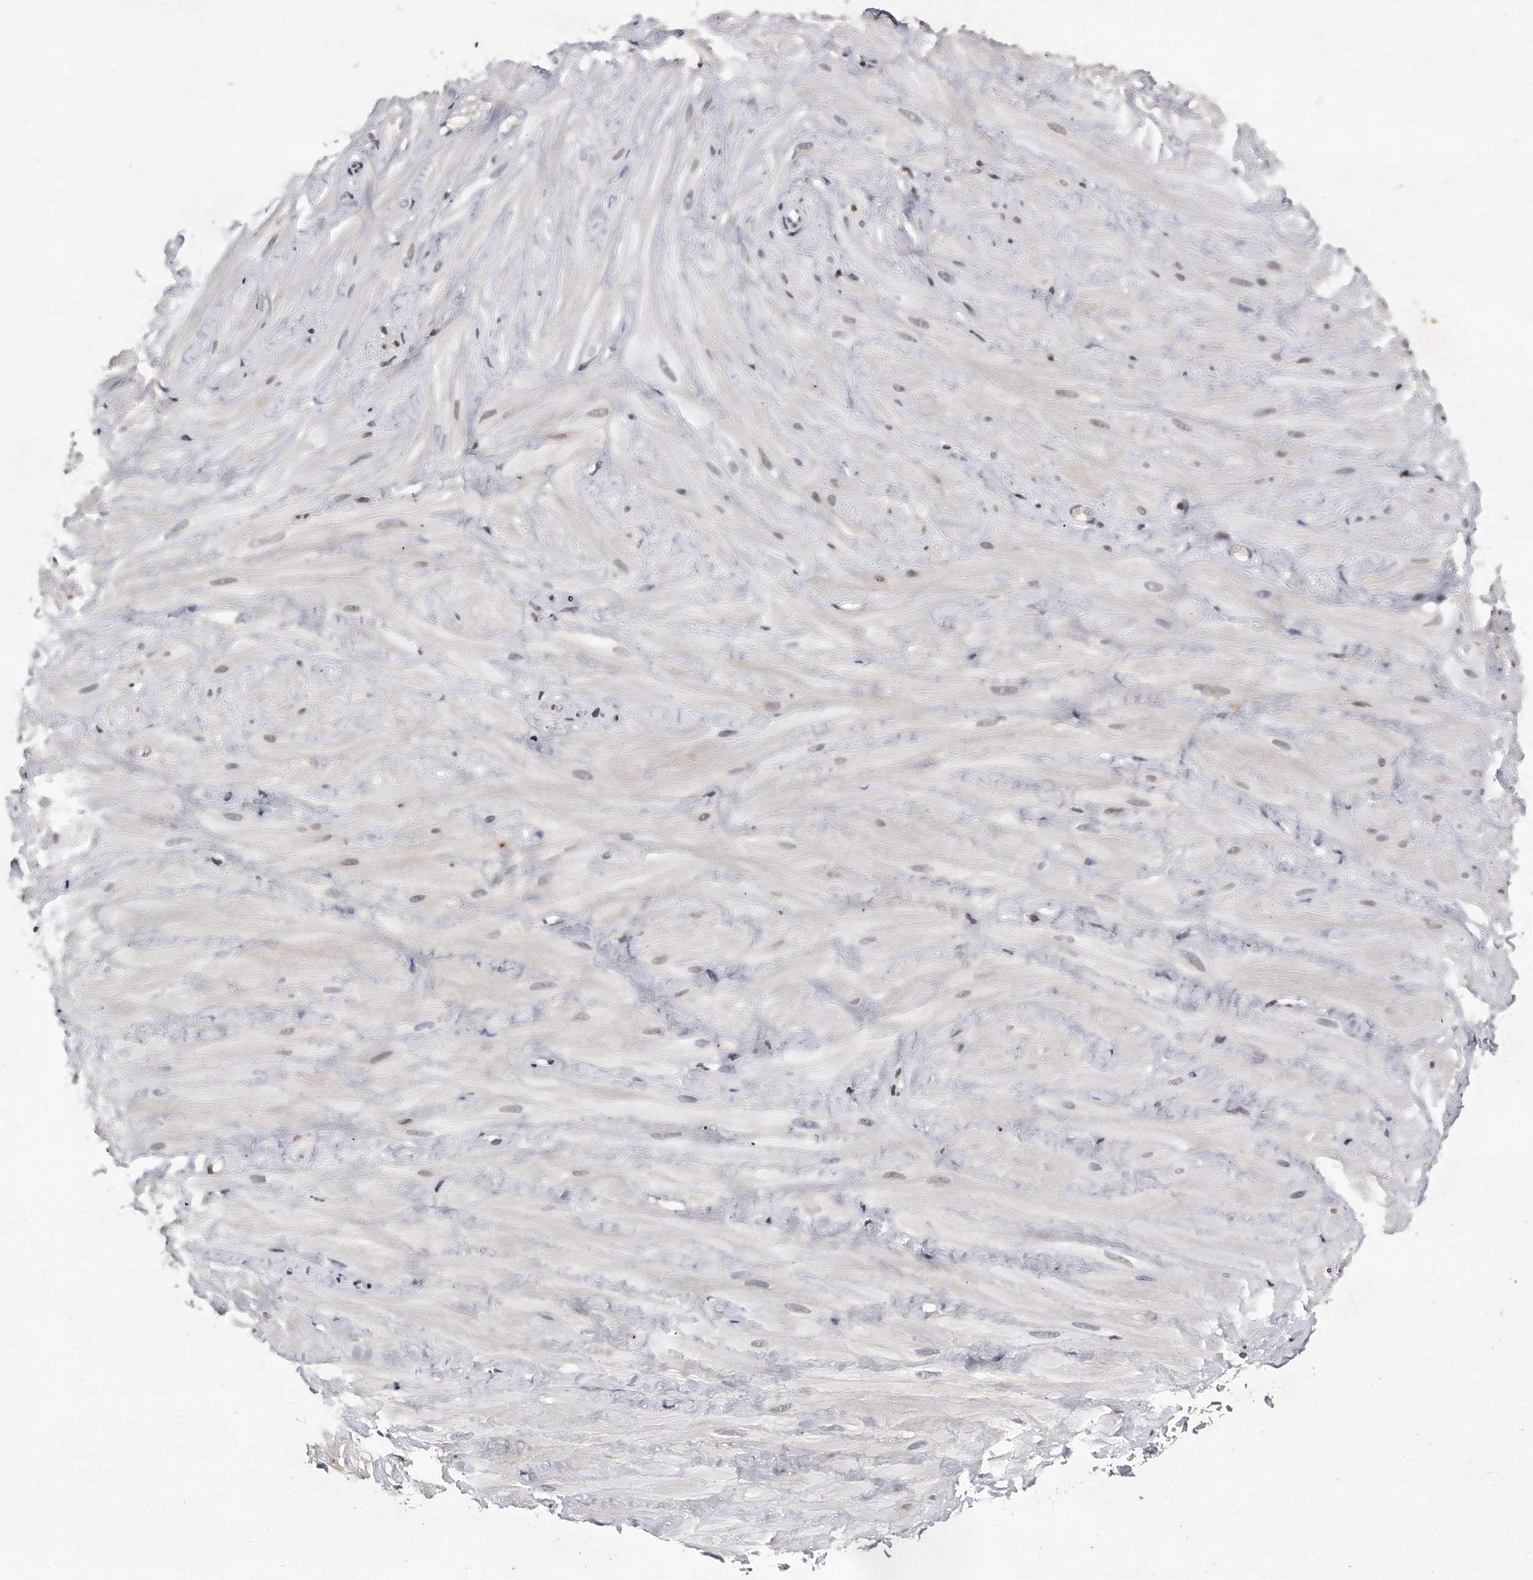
{"staining": {"intensity": "negative", "quantity": "none", "location": "none"}, "tissue": "adipose tissue", "cell_type": "Adipocytes", "image_type": "normal", "snomed": [{"axis": "morphology", "description": "Normal tissue, NOS"}, {"axis": "topography", "description": "Adipose tissue"}, {"axis": "topography", "description": "Vascular tissue"}, {"axis": "topography", "description": "Peripheral nerve tissue"}], "caption": "Adipose tissue was stained to show a protein in brown. There is no significant expression in adipocytes. (Stains: DAB (3,3'-diaminobenzidine) IHC with hematoxylin counter stain, Microscopy: brightfield microscopy at high magnification).", "gene": "DAB1", "patient": {"sex": "male", "age": 25}}